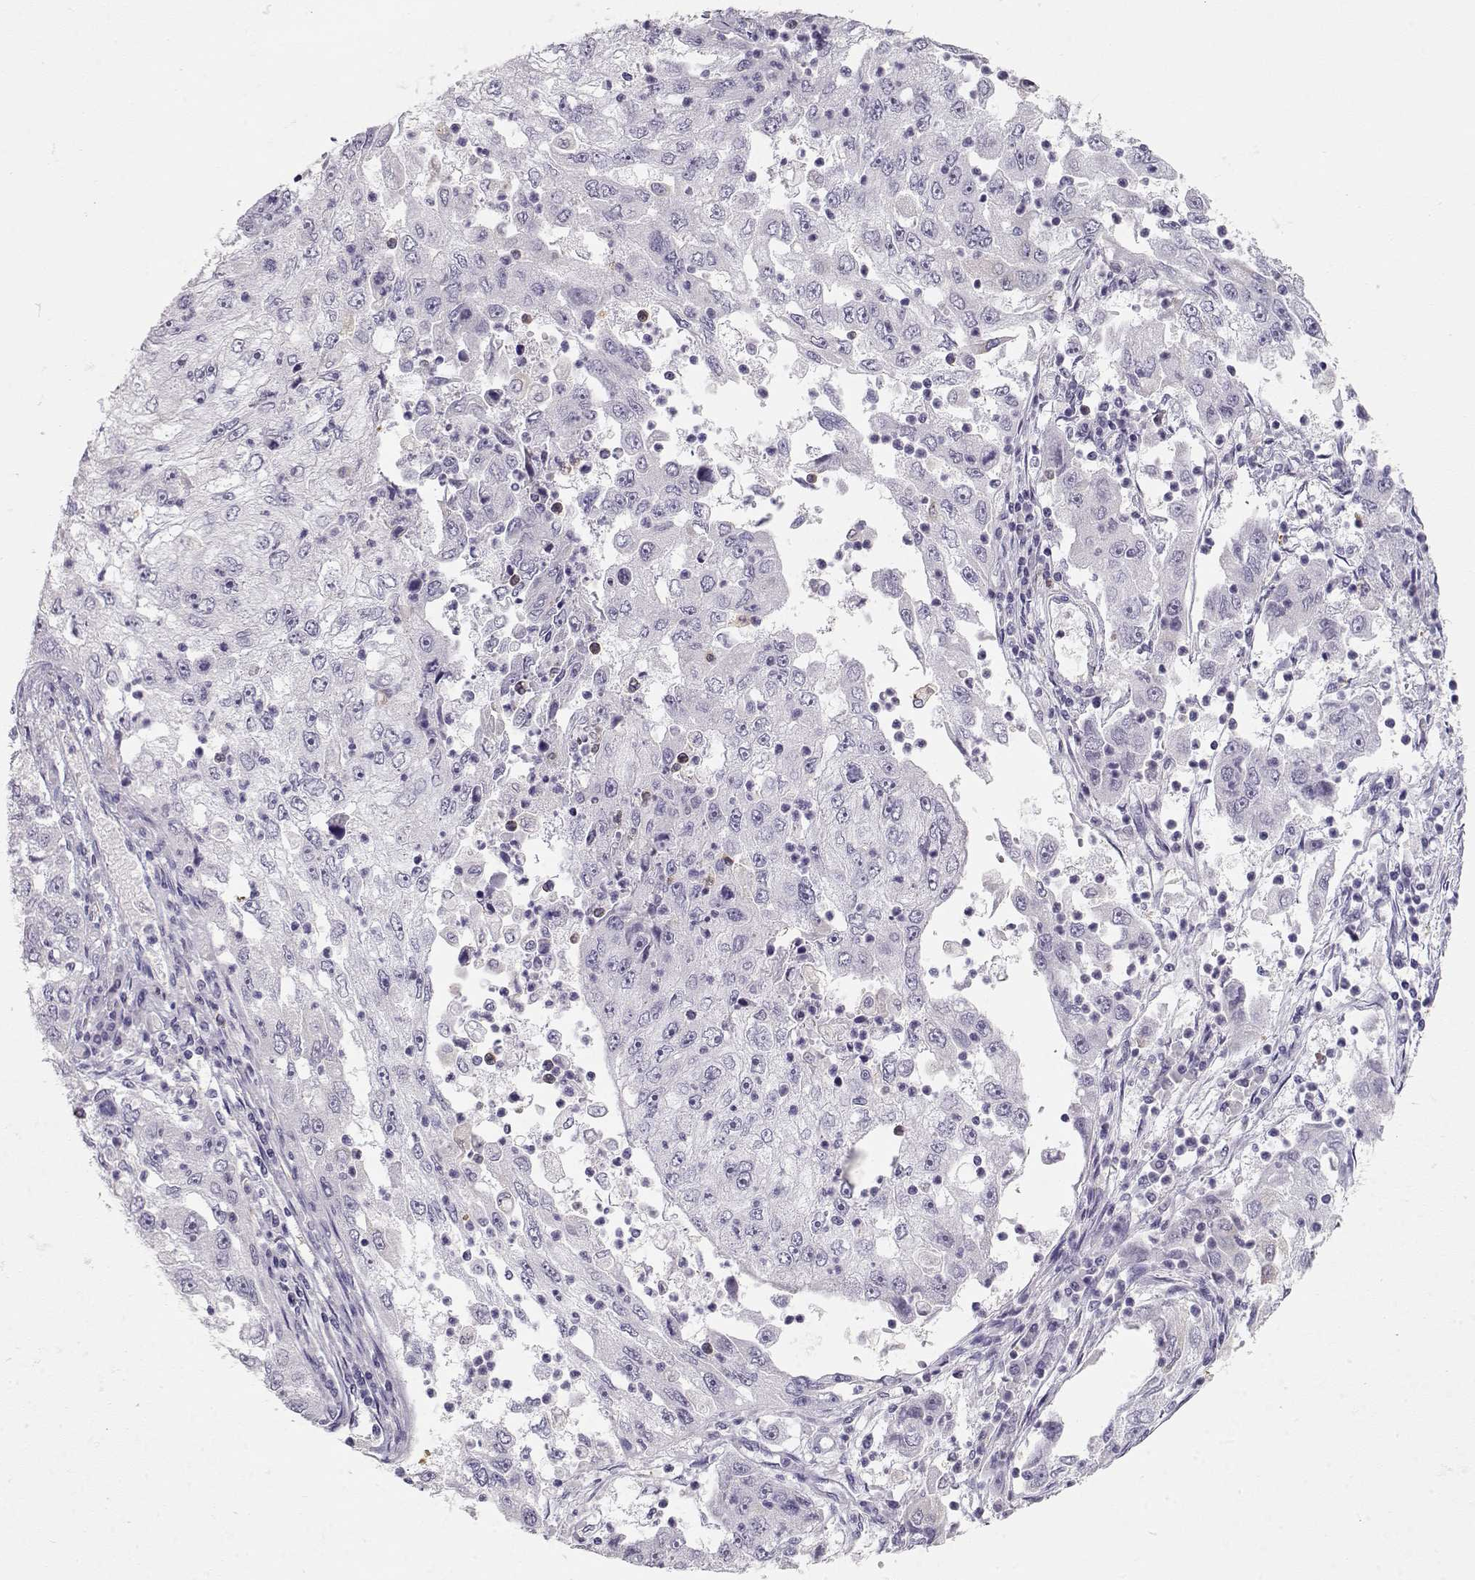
{"staining": {"intensity": "negative", "quantity": "none", "location": "none"}, "tissue": "cervical cancer", "cell_type": "Tumor cells", "image_type": "cancer", "snomed": [{"axis": "morphology", "description": "Squamous cell carcinoma, NOS"}, {"axis": "topography", "description": "Cervix"}], "caption": "A histopathology image of cervical squamous cell carcinoma stained for a protein reveals no brown staining in tumor cells.", "gene": "NUTM1", "patient": {"sex": "female", "age": 36}}